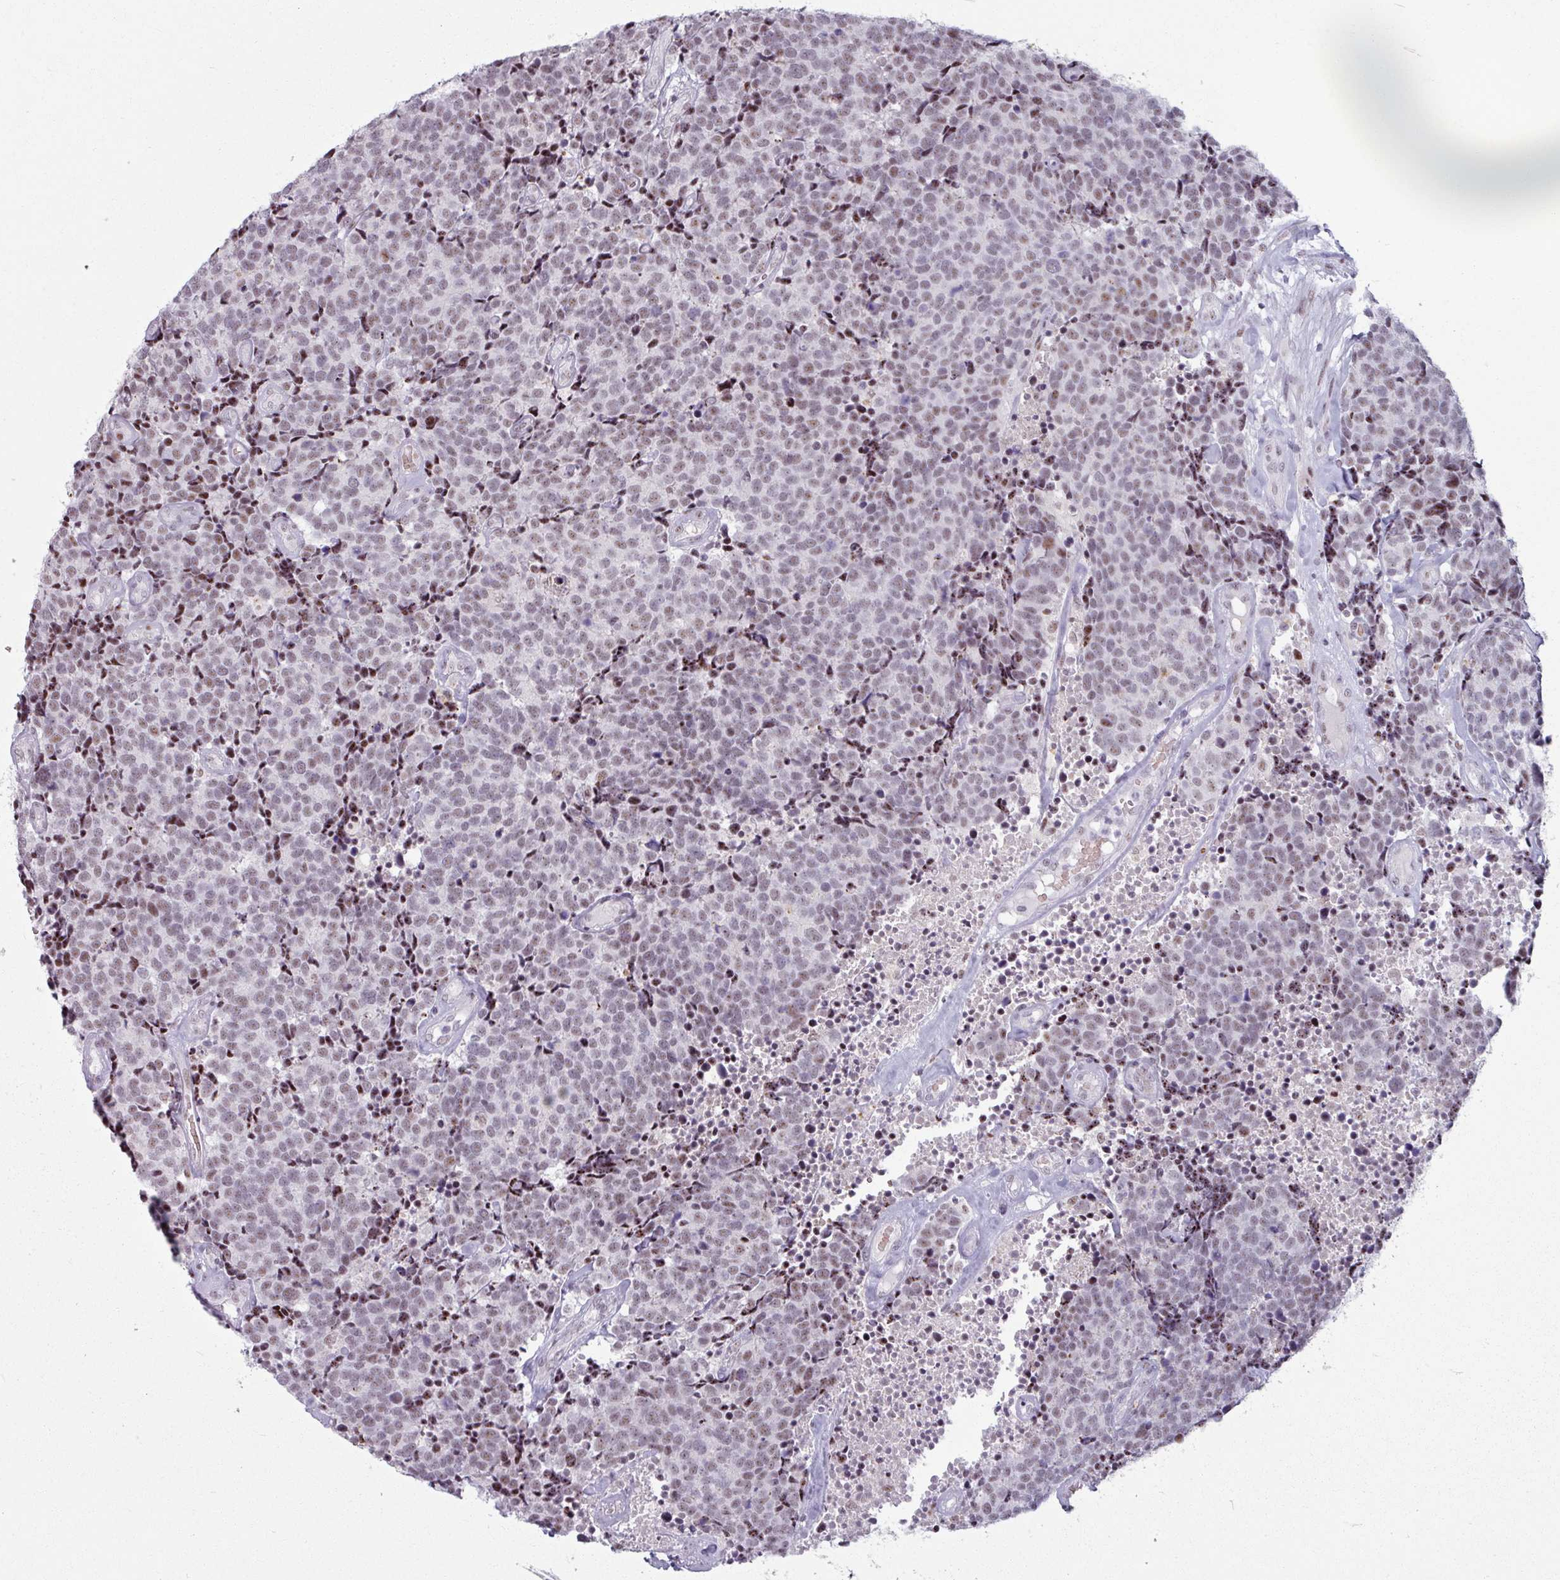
{"staining": {"intensity": "weak", "quantity": ">75%", "location": "nuclear"}, "tissue": "carcinoid", "cell_type": "Tumor cells", "image_type": "cancer", "snomed": [{"axis": "morphology", "description": "Carcinoid, malignant, NOS"}, {"axis": "topography", "description": "Skin"}], "caption": "Weak nuclear staining for a protein is present in about >75% of tumor cells of carcinoid using immunohistochemistry (IHC).", "gene": "NCOR1", "patient": {"sex": "female", "age": 79}}